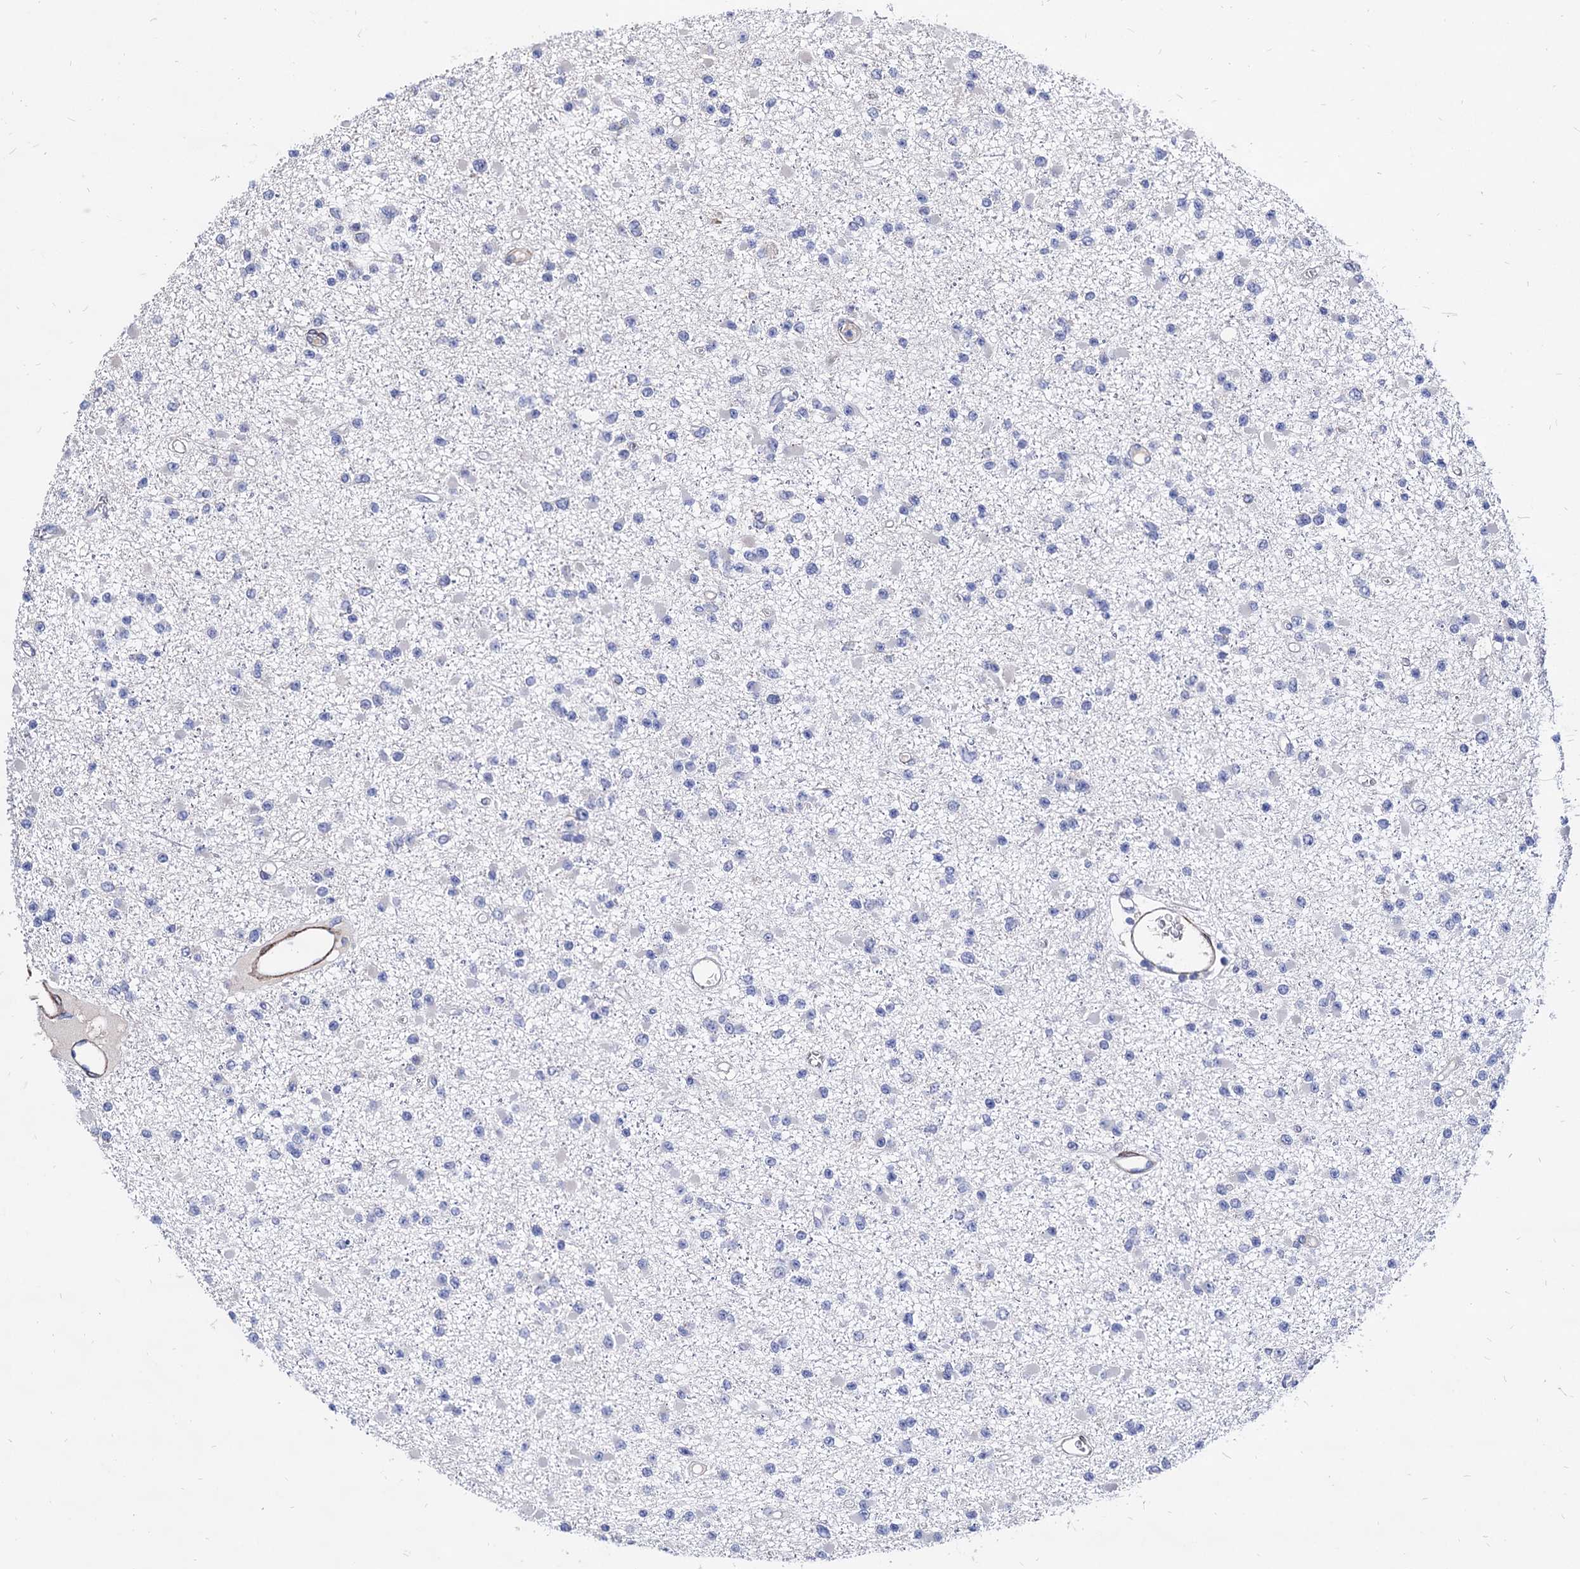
{"staining": {"intensity": "negative", "quantity": "none", "location": "none"}, "tissue": "glioma", "cell_type": "Tumor cells", "image_type": "cancer", "snomed": [{"axis": "morphology", "description": "Glioma, malignant, Low grade"}, {"axis": "topography", "description": "Brain"}], "caption": "Tumor cells are negative for protein expression in human malignant low-grade glioma.", "gene": "WDR11", "patient": {"sex": "female", "age": 22}}